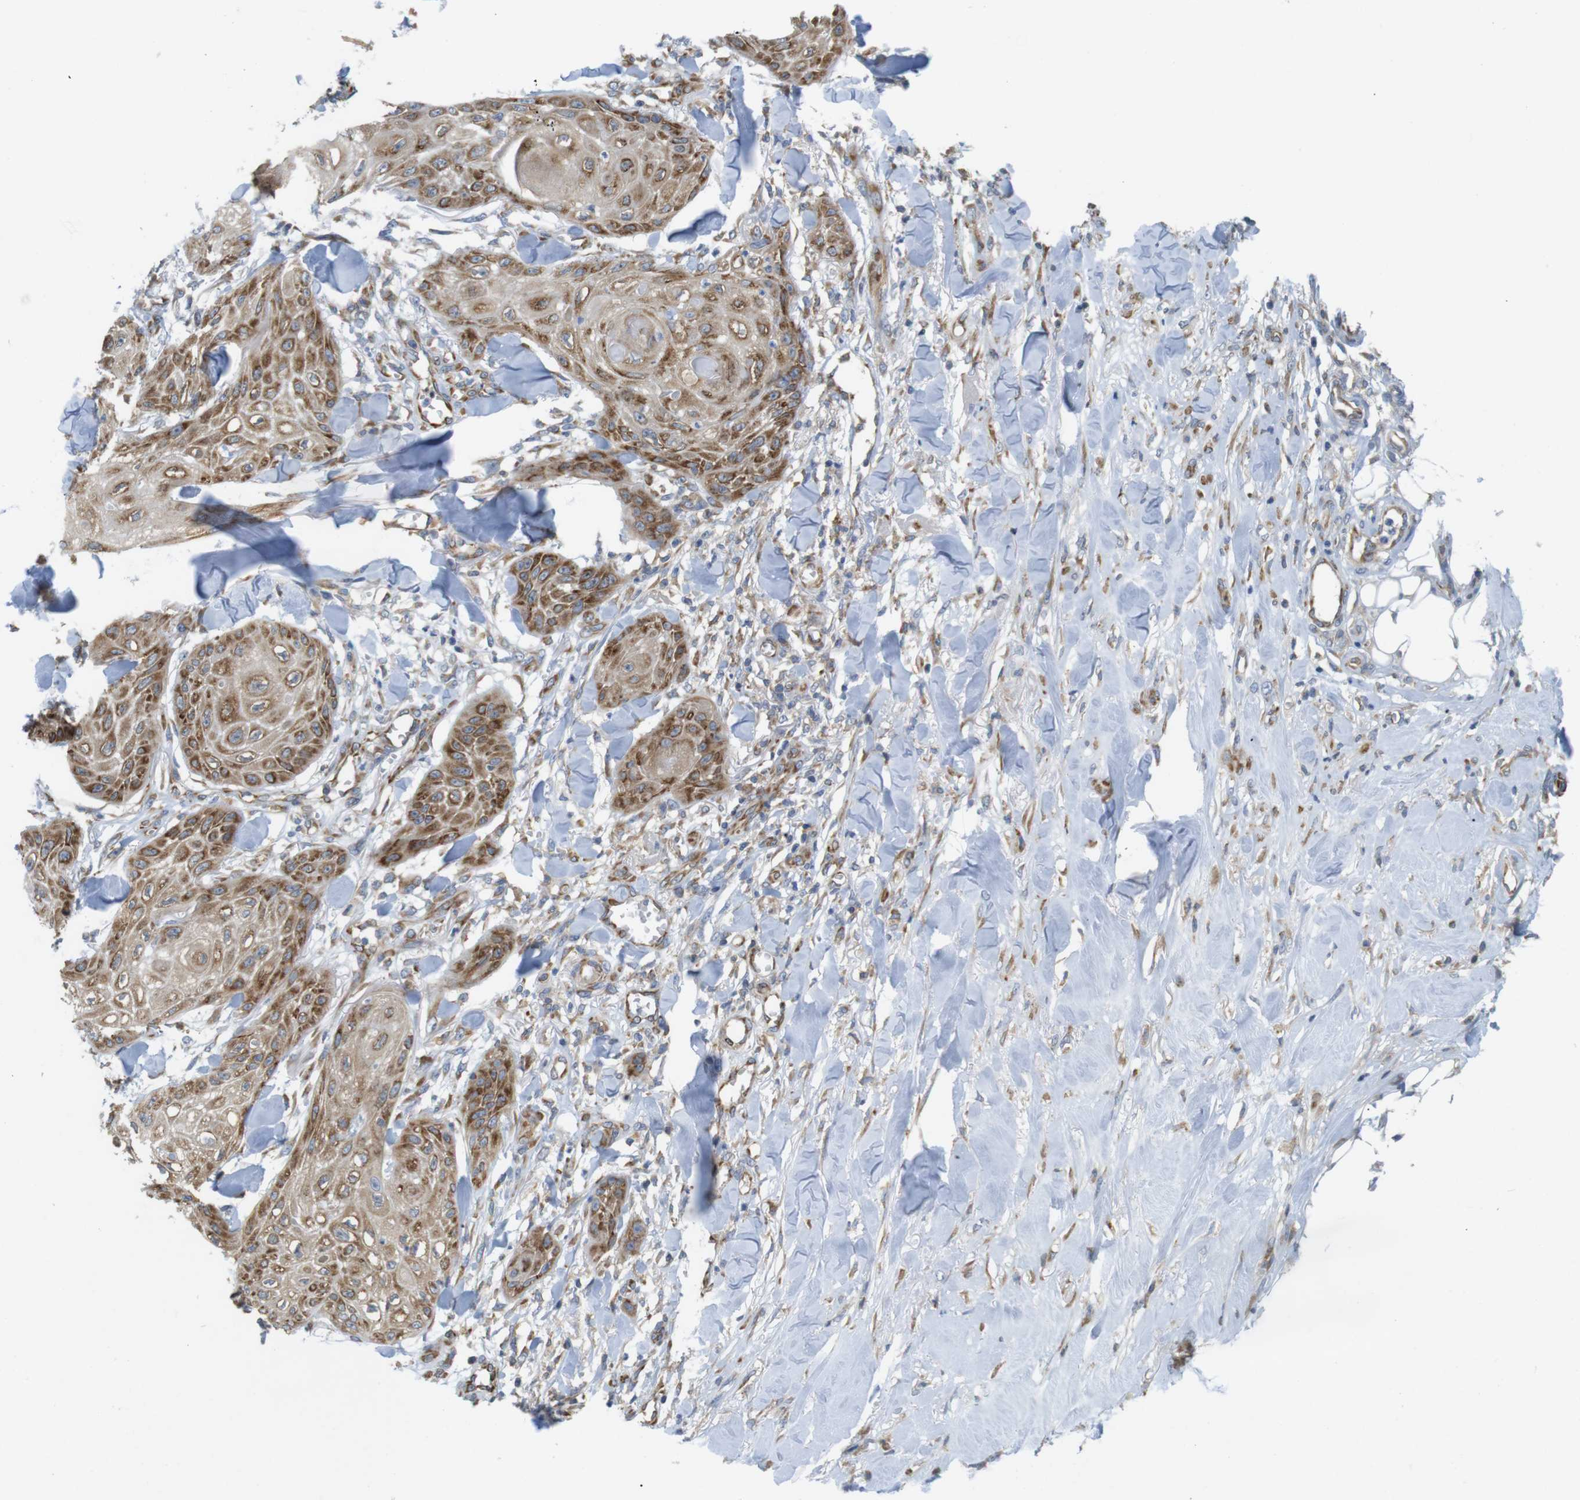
{"staining": {"intensity": "moderate", "quantity": ">75%", "location": "cytoplasmic/membranous"}, "tissue": "skin cancer", "cell_type": "Tumor cells", "image_type": "cancer", "snomed": [{"axis": "morphology", "description": "Squamous cell carcinoma, NOS"}, {"axis": "topography", "description": "Skin"}], "caption": "Immunohistochemistry of human squamous cell carcinoma (skin) exhibits medium levels of moderate cytoplasmic/membranous expression in approximately >75% of tumor cells.", "gene": "PCNX2", "patient": {"sex": "male", "age": 74}}